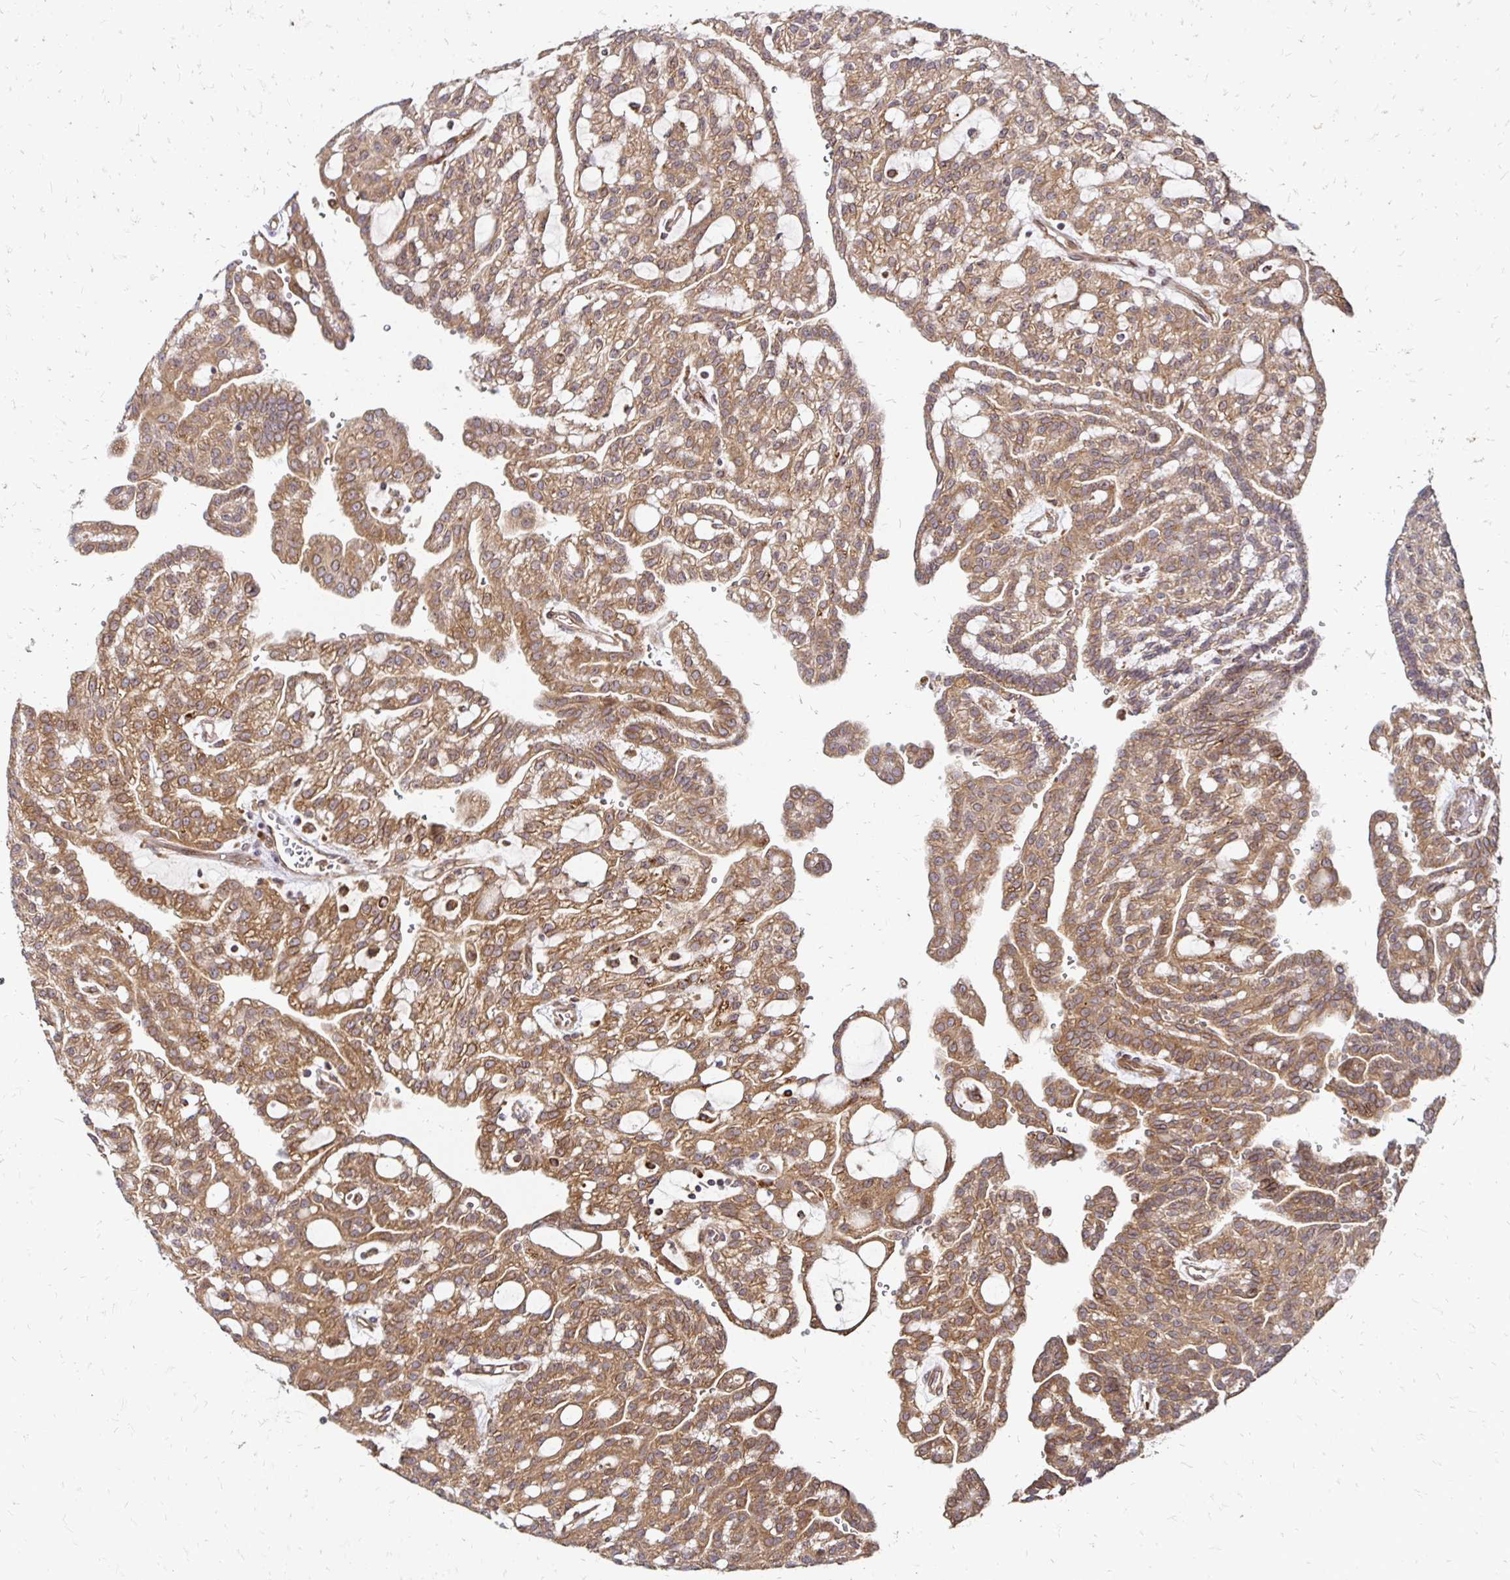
{"staining": {"intensity": "moderate", "quantity": ">75%", "location": "cytoplasmic/membranous"}, "tissue": "renal cancer", "cell_type": "Tumor cells", "image_type": "cancer", "snomed": [{"axis": "morphology", "description": "Adenocarcinoma, NOS"}, {"axis": "topography", "description": "Kidney"}], "caption": "Immunohistochemical staining of renal adenocarcinoma demonstrates medium levels of moderate cytoplasmic/membranous protein positivity in approximately >75% of tumor cells.", "gene": "ZW10", "patient": {"sex": "male", "age": 63}}